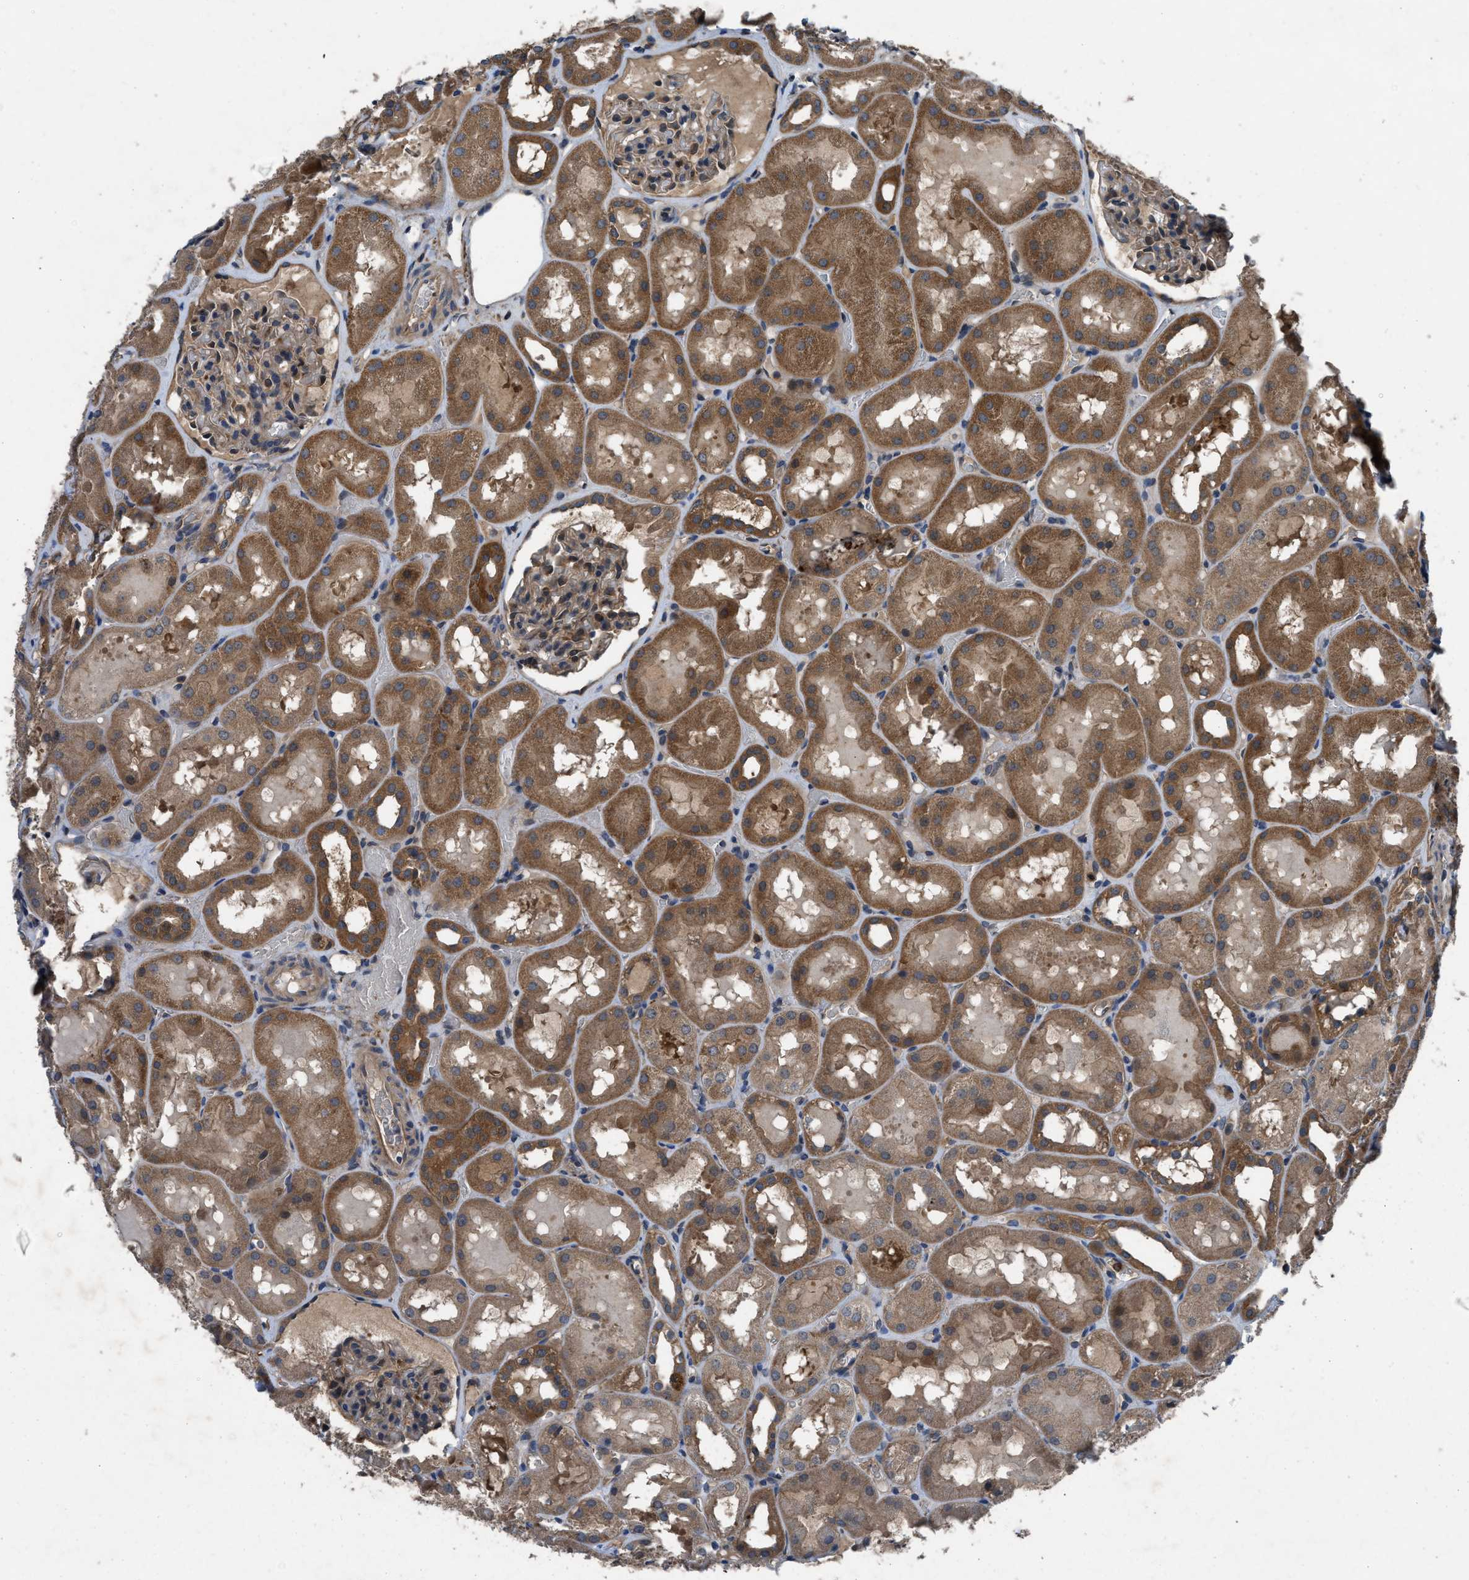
{"staining": {"intensity": "moderate", "quantity": "25%-75%", "location": "cytoplasmic/membranous"}, "tissue": "kidney", "cell_type": "Cells in glomeruli", "image_type": "normal", "snomed": [{"axis": "morphology", "description": "Normal tissue, NOS"}, {"axis": "topography", "description": "Kidney"}, {"axis": "topography", "description": "Urinary bladder"}], "caption": "A high-resolution micrograph shows immunohistochemistry (IHC) staining of normal kidney, which demonstrates moderate cytoplasmic/membranous staining in about 25%-75% of cells in glomeruli.", "gene": "USP25", "patient": {"sex": "male", "age": 16}}